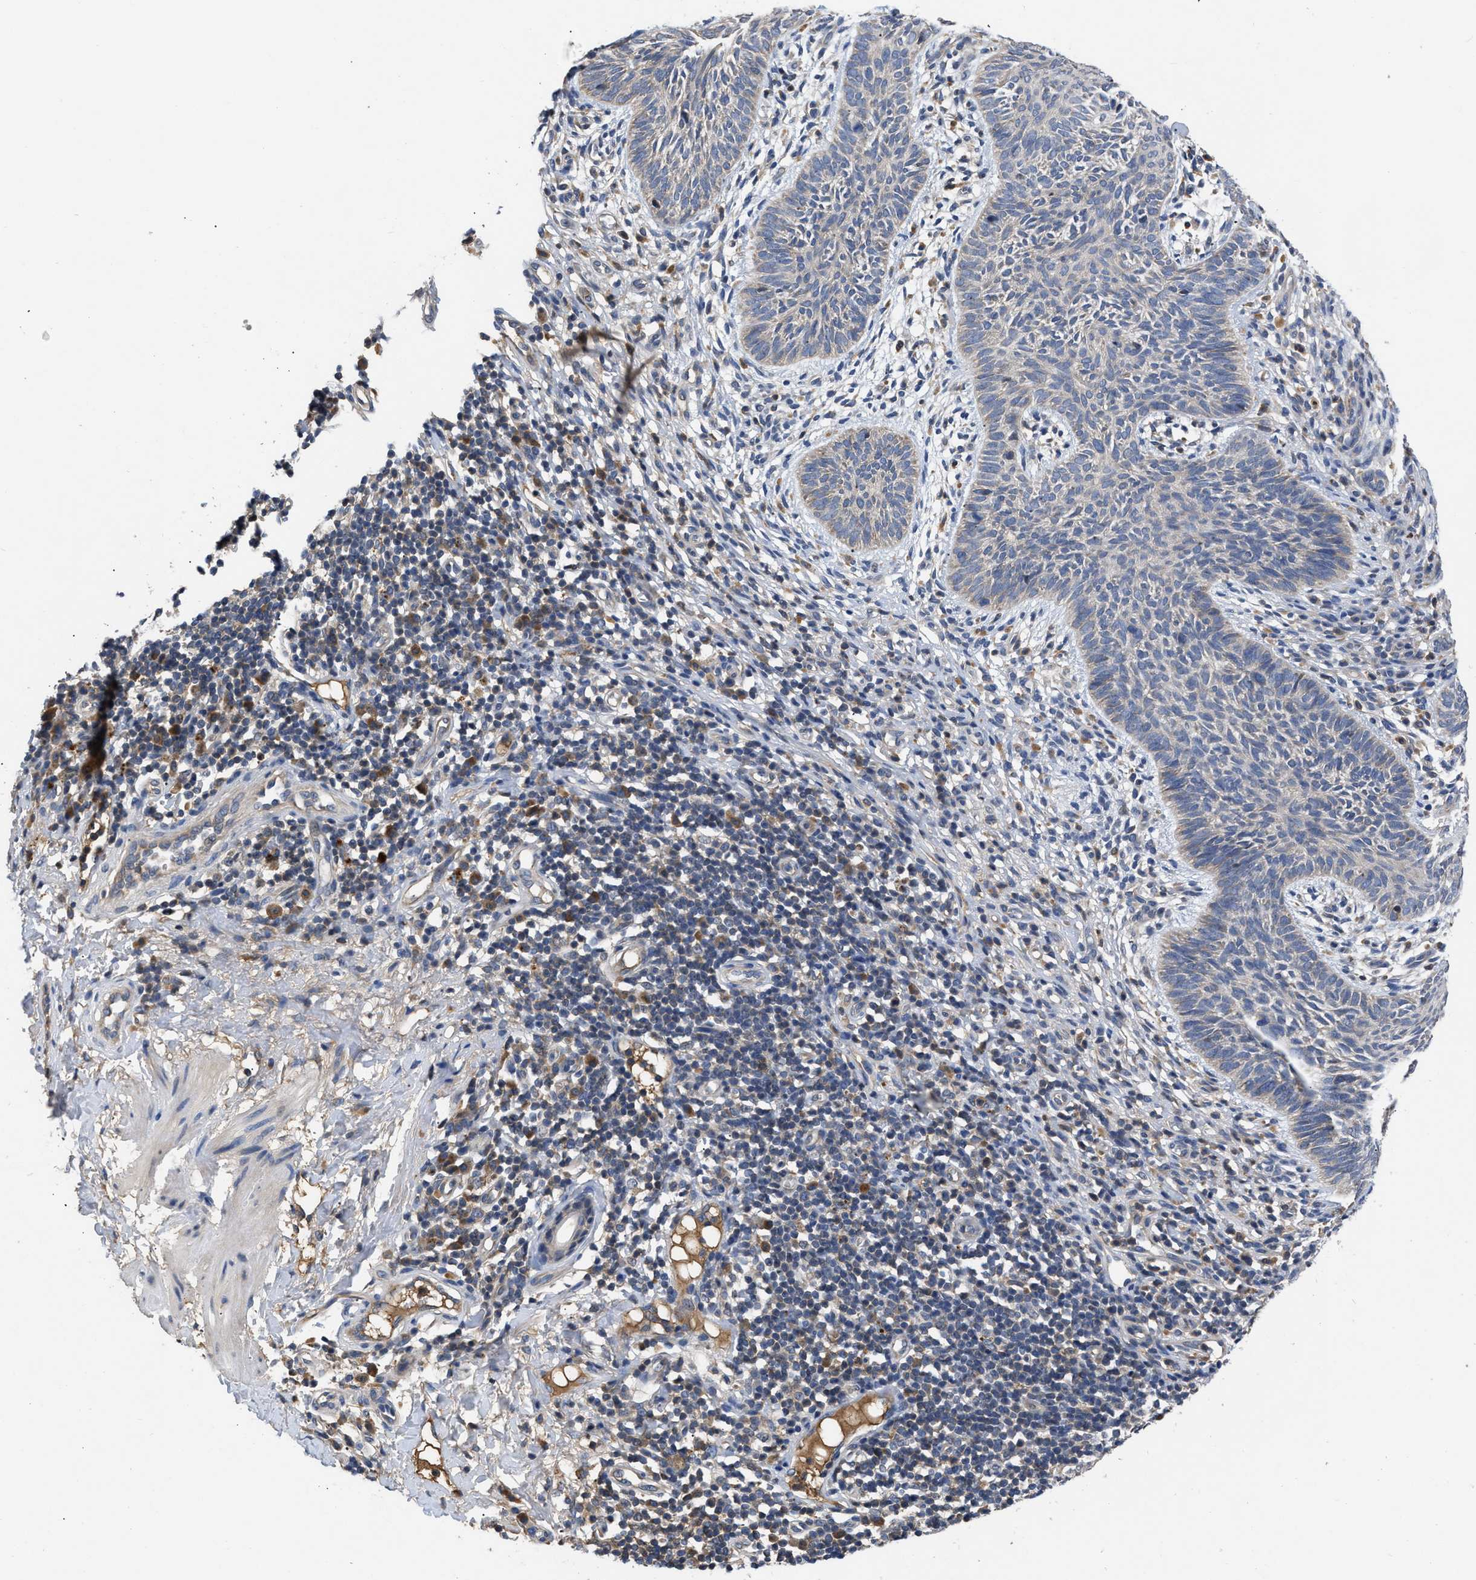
{"staining": {"intensity": "weak", "quantity": "<25%", "location": "cytoplasmic/membranous"}, "tissue": "skin cancer", "cell_type": "Tumor cells", "image_type": "cancer", "snomed": [{"axis": "morphology", "description": "Basal cell carcinoma"}, {"axis": "topography", "description": "Skin"}], "caption": "A high-resolution micrograph shows IHC staining of basal cell carcinoma (skin), which reveals no significant expression in tumor cells. Nuclei are stained in blue.", "gene": "VPS4A", "patient": {"sex": "male", "age": 60}}